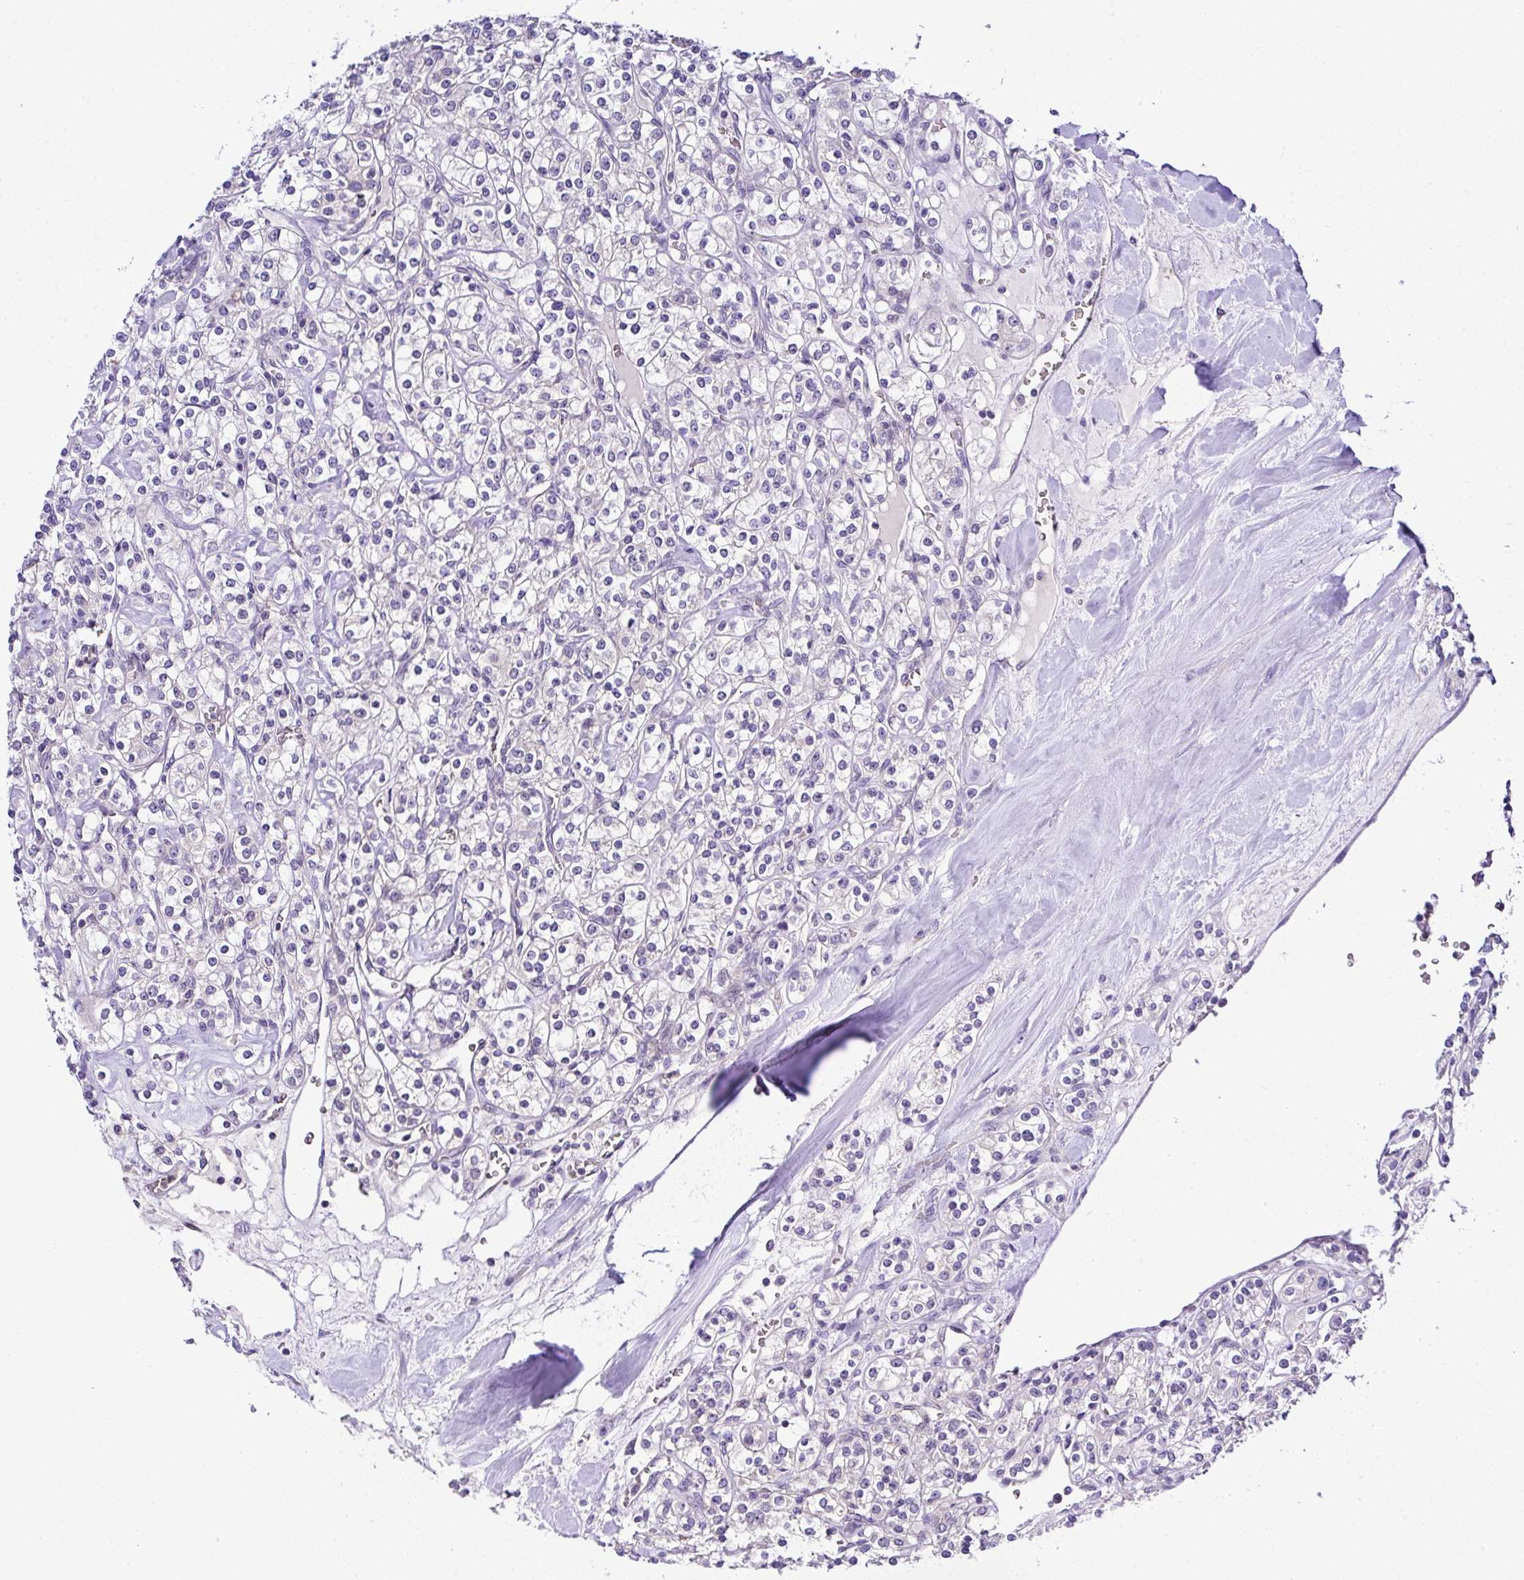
{"staining": {"intensity": "negative", "quantity": "none", "location": "none"}, "tissue": "renal cancer", "cell_type": "Tumor cells", "image_type": "cancer", "snomed": [{"axis": "morphology", "description": "Adenocarcinoma, NOS"}, {"axis": "topography", "description": "Kidney"}], "caption": "DAB (3,3'-diaminobenzidine) immunohistochemical staining of human adenocarcinoma (renal) demonstrates no significant staining in tumor cells.", "gene": "DEPDC5", "patient": {"sex": "male", "age": 77}}